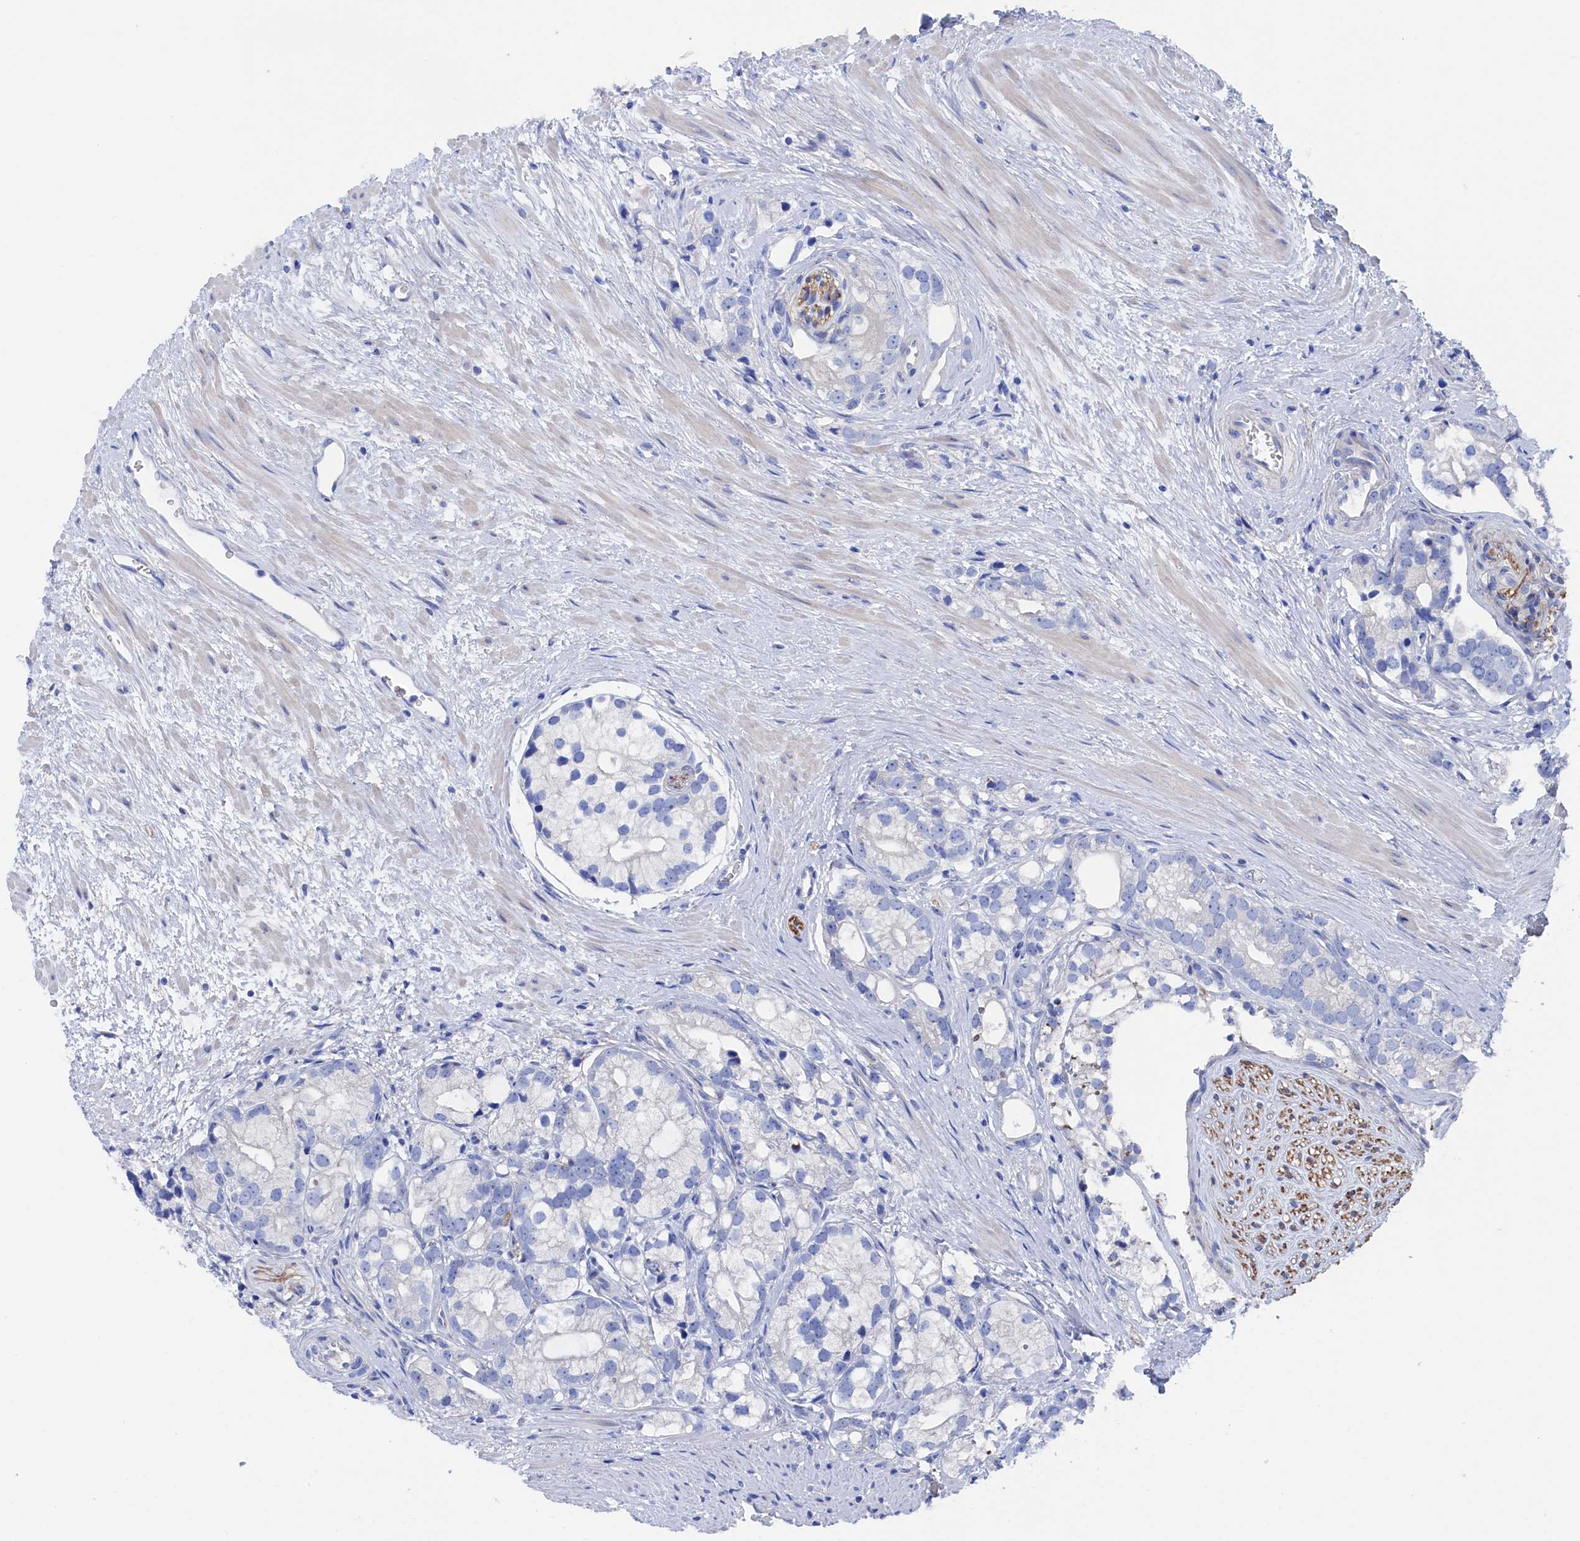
{"staining": {"intensity": "negative", "quantity": "none", "location": "none"}, "tissue": "prostate cancer", "cell_type": "Tumor cells", "image_type": "cancer", "snomed": [{"axis": "morphology", "description": "Adenocarcinoma, High grade"}, {"axis": "topography", "description": "Prostate"}], "caption": "An immunohistochemistry (IHC) histopathology image of prostate cancer (adenocarcinoma (high-grade)) is shown. There is no staining in tumor cells of prostate cancer (adenocarcinoma (high-grade)).", "gene": "TMOD2", "patient": {"sex": "male", "age": 75}}